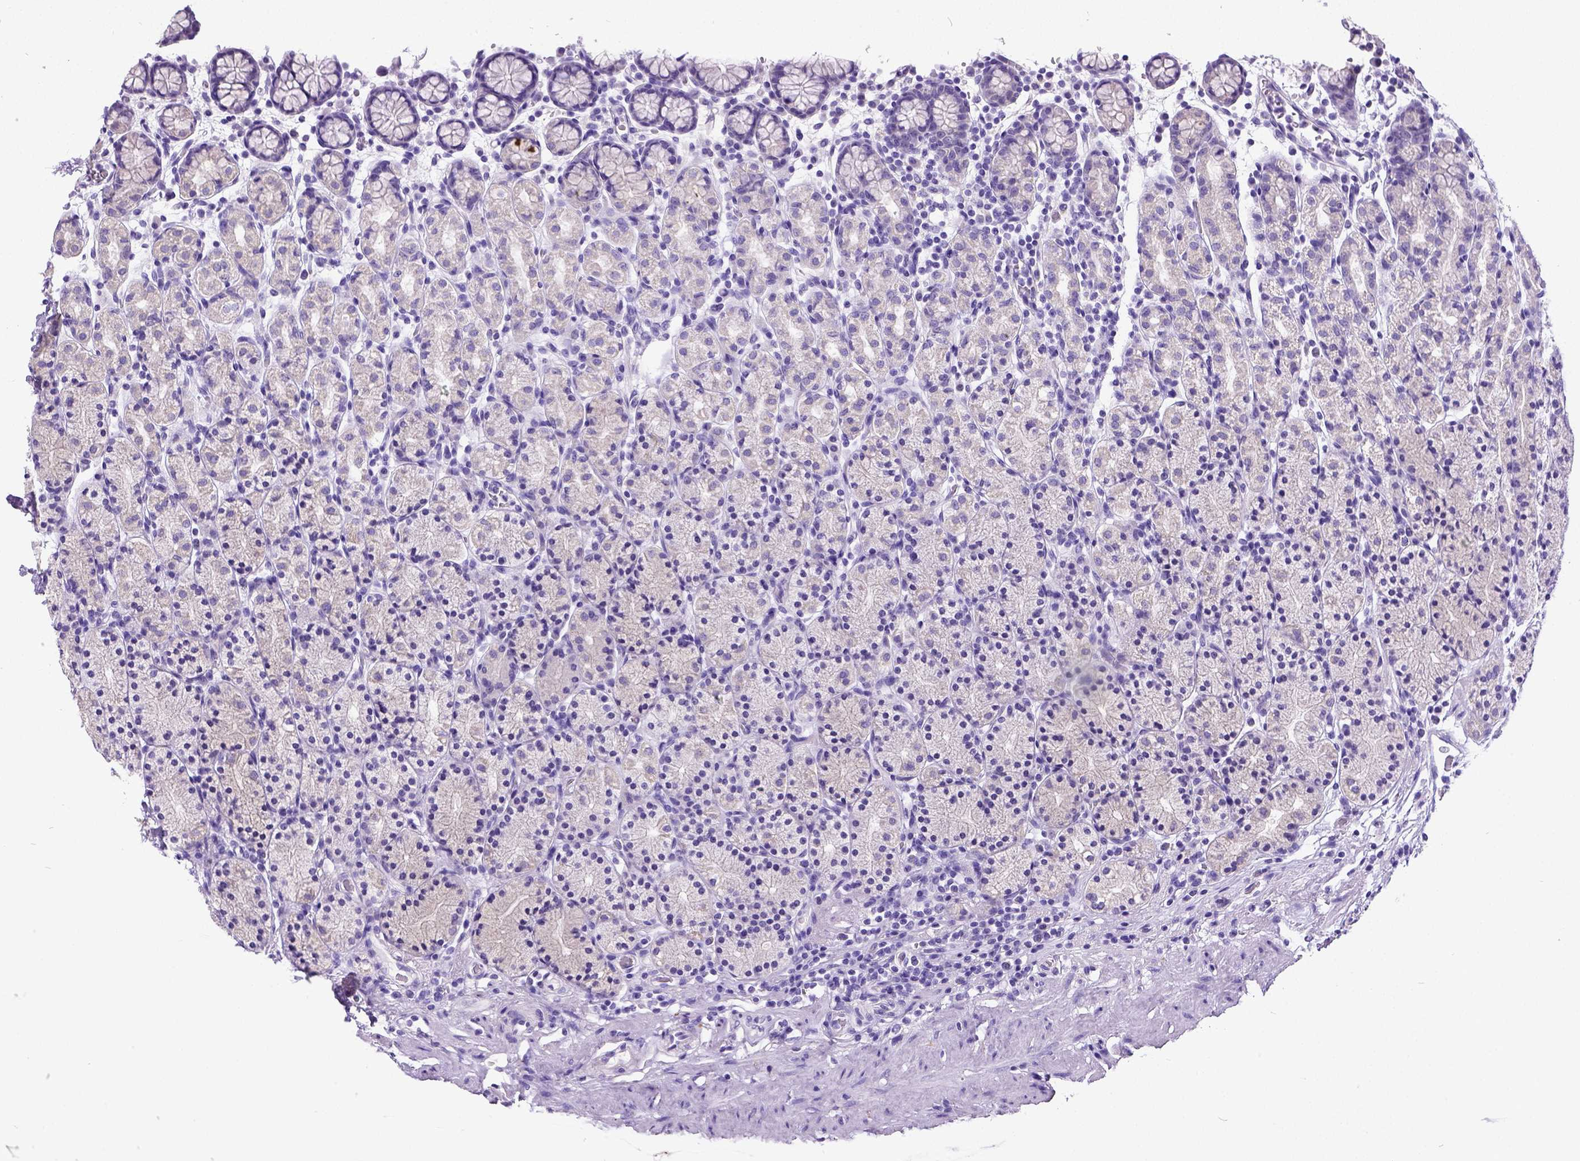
{"staining": {"intensity": "negative", "quantity": "none", "location": "none"}, "tissue": "stomach", "cell_type": "Glandular cells", "image_type": "normal", "snomed": [{"axis": "morphology", "description": "Normal tissue, NOS"}, {"axis": "topography", "description": "Stomach, upper"}, {"axis": "topography", "description": "Stomach"}], "caption": "The micrograph reveals no significant expression in glandular cells of stomach. Nuclei are stained in blue.", "gene": "SATB2", "patient": {"sex": "male", "age": 62}}